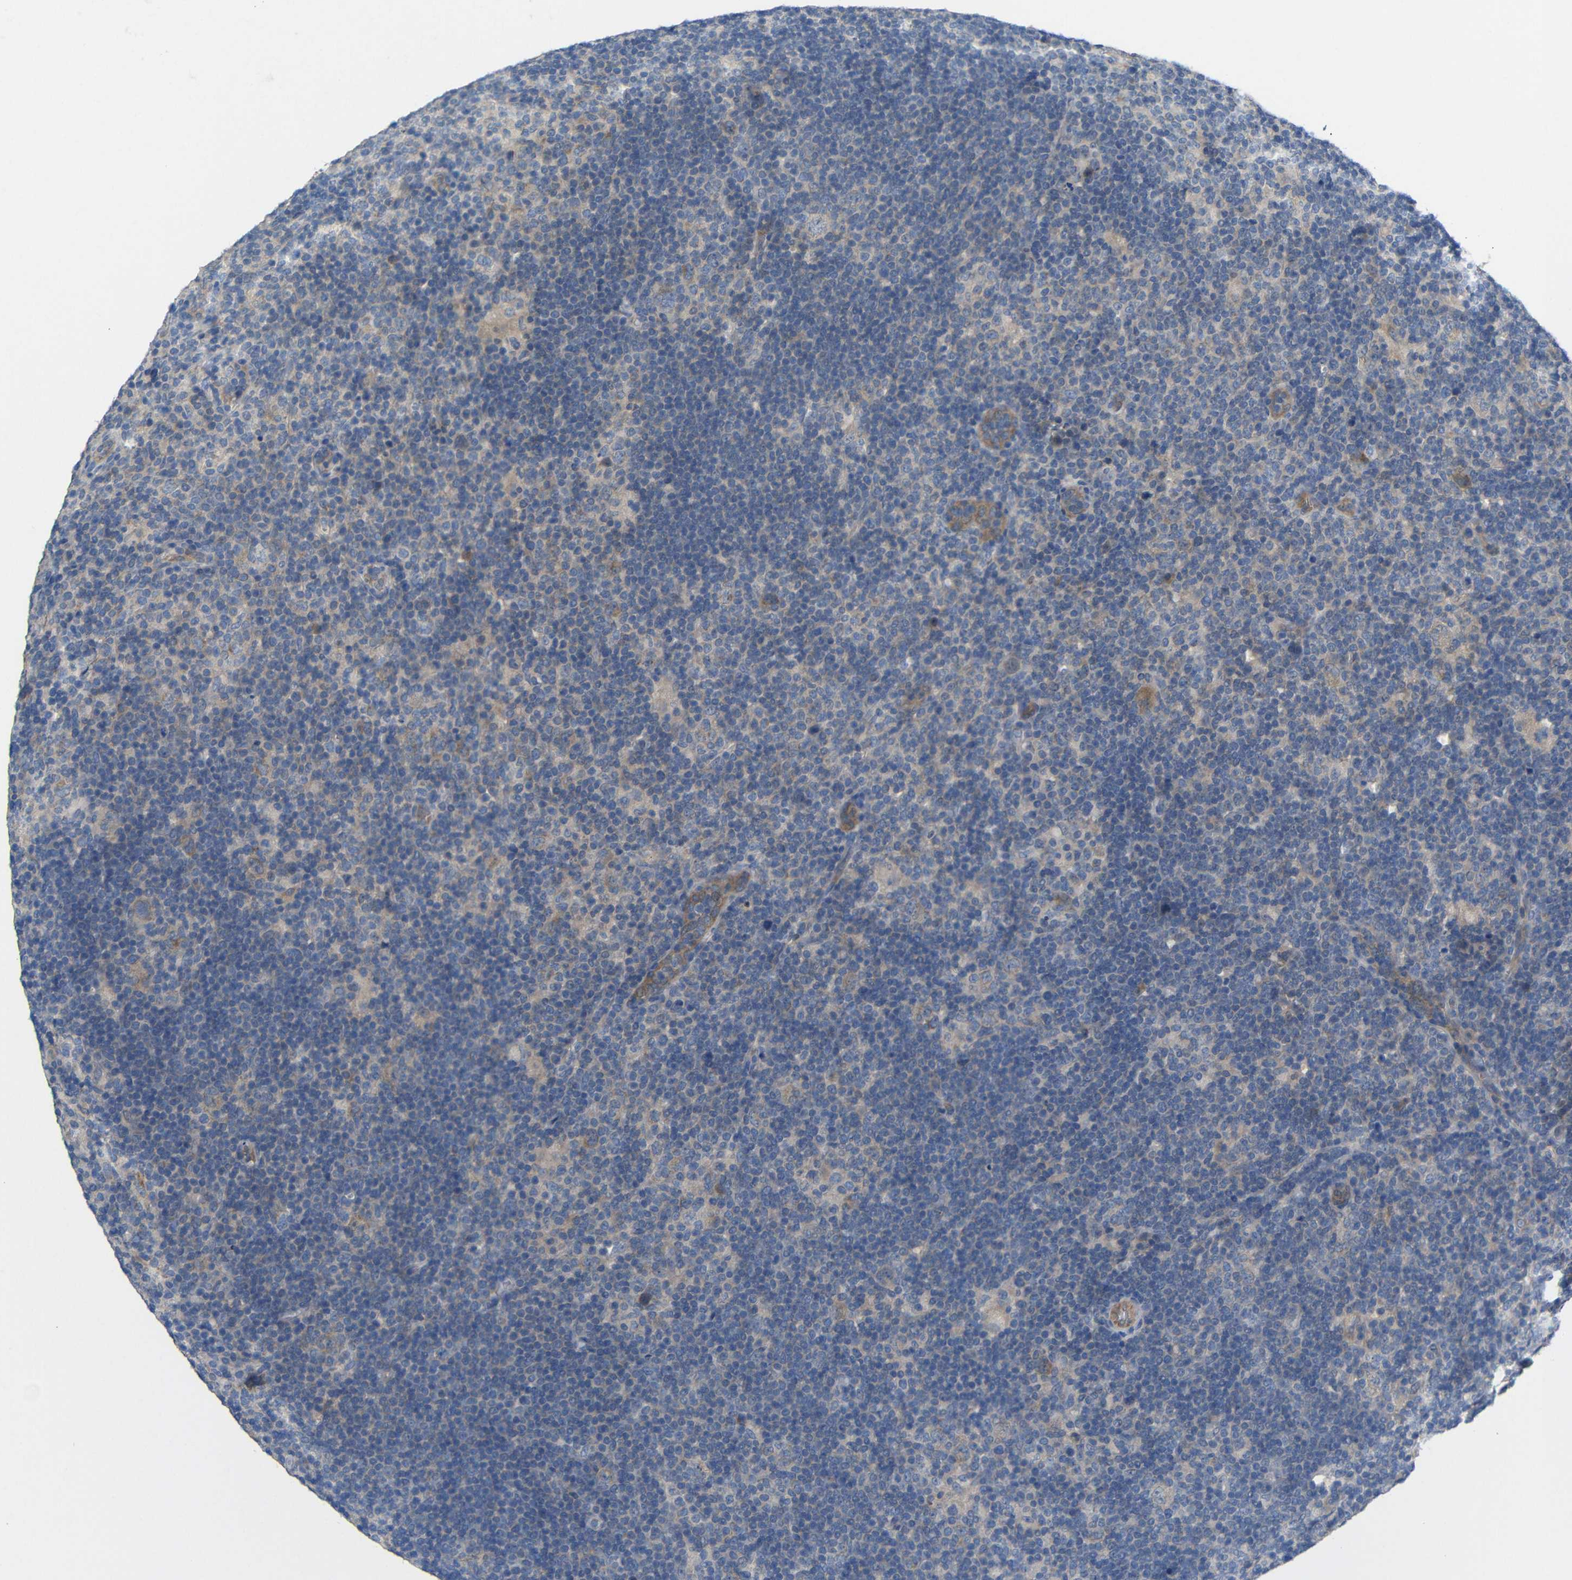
{"staining": {"intensity": "moderate", "quantity": ">75%", "location": "cytoplasmic/membranous"}, "tissue": "lymphoma", "cell_type": "Tumor cells", "image_type": "cancer", "snomed": [{"axis": "morphology", "description": "Hodgkin's disease, NOS"}, {"axis": "topography", "description": "Lymph node"}], "caption": "A histopathology image showing moderate cytoplasmic/membranous positivity in approximately >75% of tumor cells in lymphoma, as visualized by brown immunohistochemical staining.", "gene": "TBC1D32", "patient": {"sex": "female", "age": 57}}